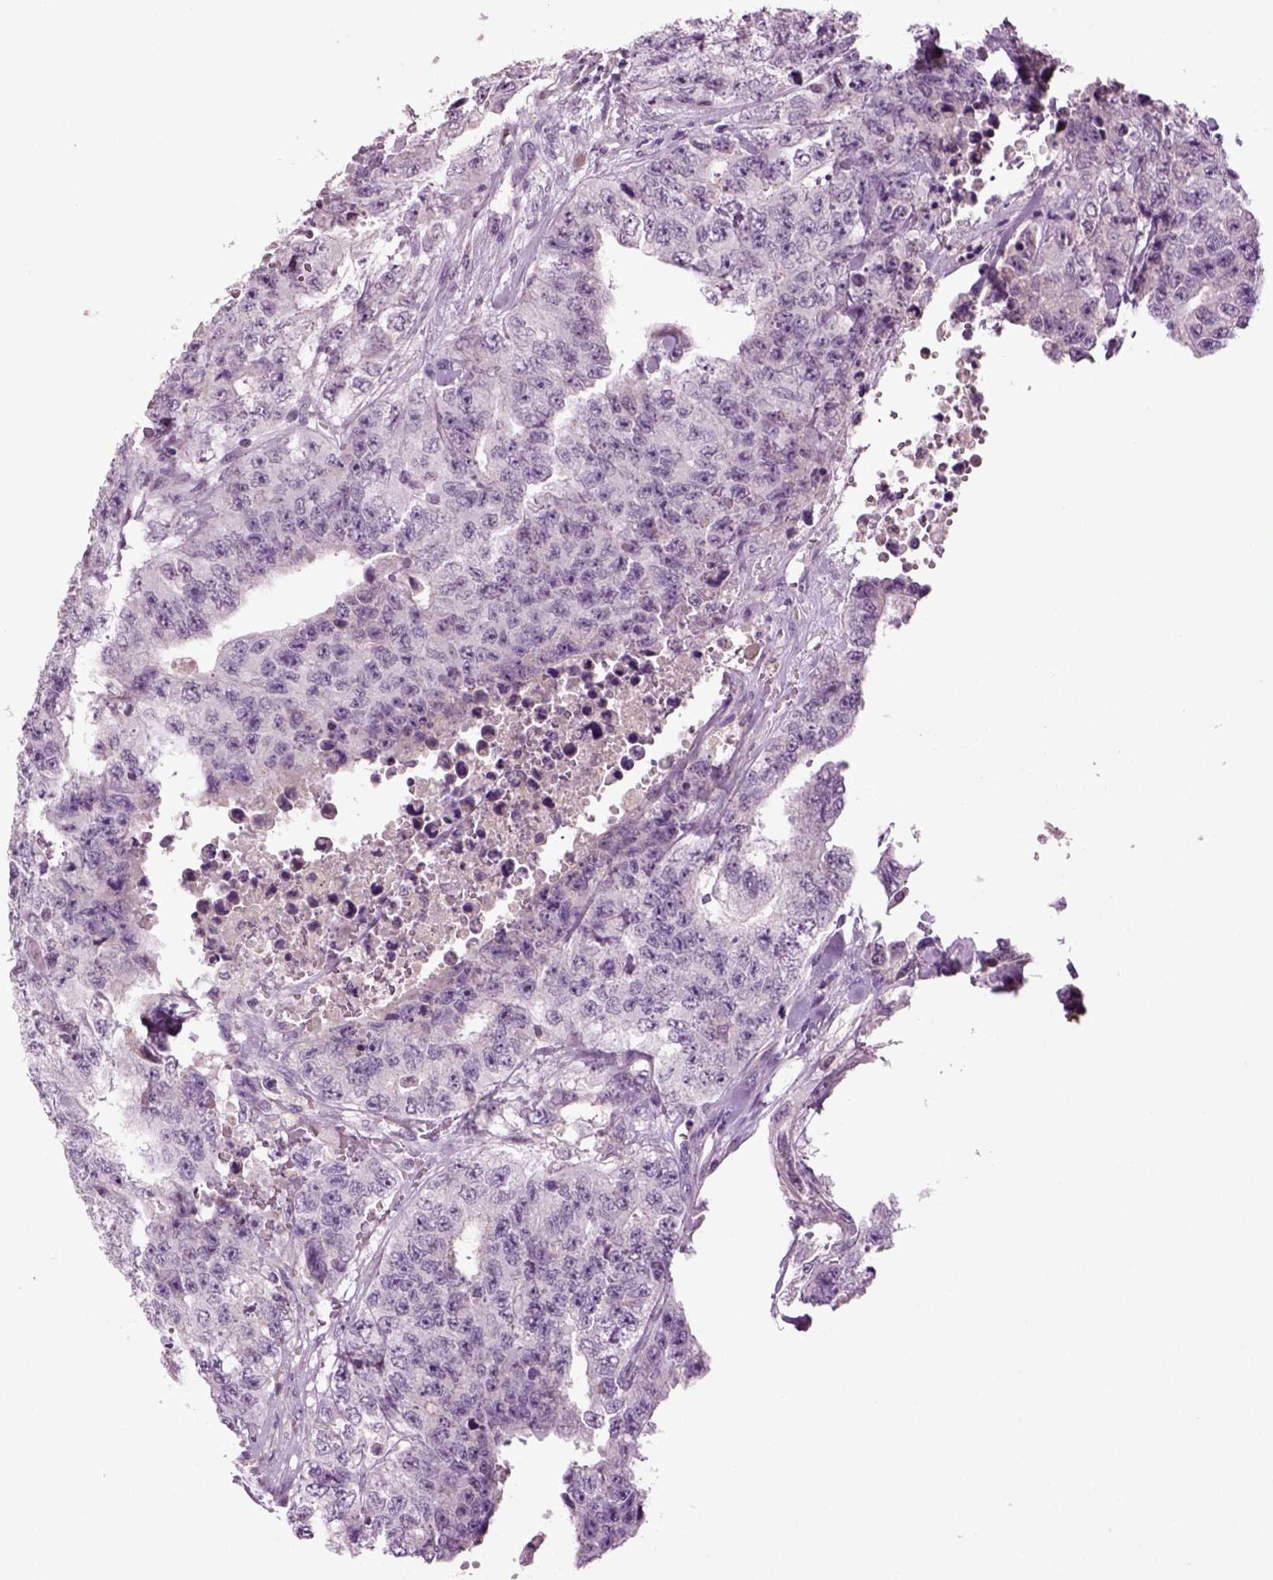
{"staining": {"intensity": "negative", "quantity": "none", "location": "none"}, "tissue": "testis cancer", "cell_type": "Tumor cells", "image_type": "cancer", "snomed": [{"axis": "morphology", "description": "Carcinoma, Embryonal, NOS"}, {"axis": "topography", "description": "Testis"}], "caption": "Immunohistochemistry (IHC) of human testis cancer reveals no expression in tumor cells. (DAB immunohistochemistry (IHC) visualized using brightfield microscopy, high magnification).", "gene": "FGF11", "patient": {"sex": "male", "age": 24}}